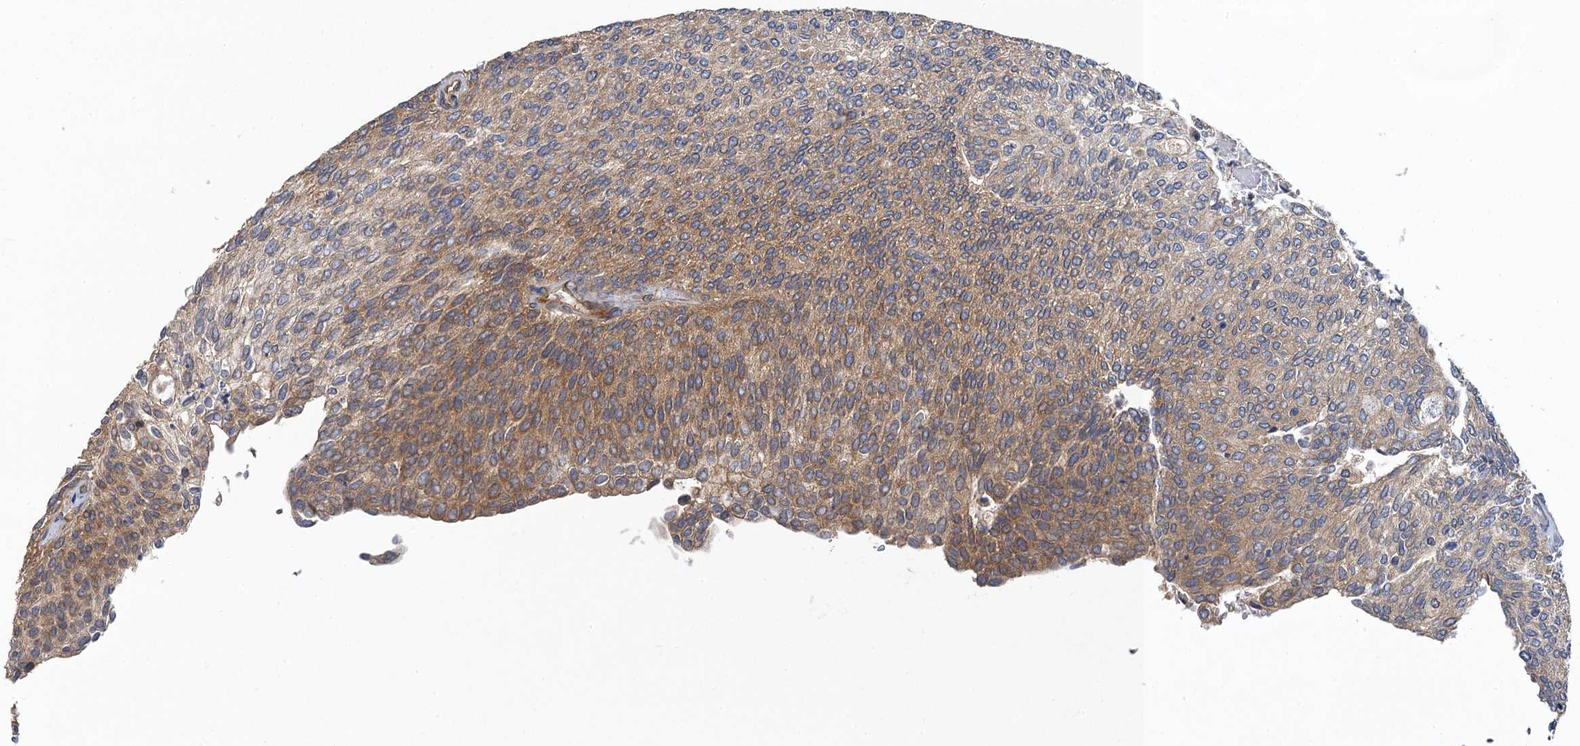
{"staining": {"intensity": "moderate", "quantity": "25%-75%", "location": "cytoplasmic/membranous"}, "tissue": "urothelial cancer", "cell_type": "Tumor cells", "image_type": "cancer", "snomed": [{"axis": "morphology", "description": "Urothelial carcinoma, Low grade"}, {"axis": "topography", "description": "Urinary bladder"}], "caption": "A medium amount of moderate cytoplasmic/membranous expression is identified in about 25%-75% of tumor cells in urothelial cancer tissue.", "gene": "PJA2", "patient": {"sex": "female", "age": 79}}